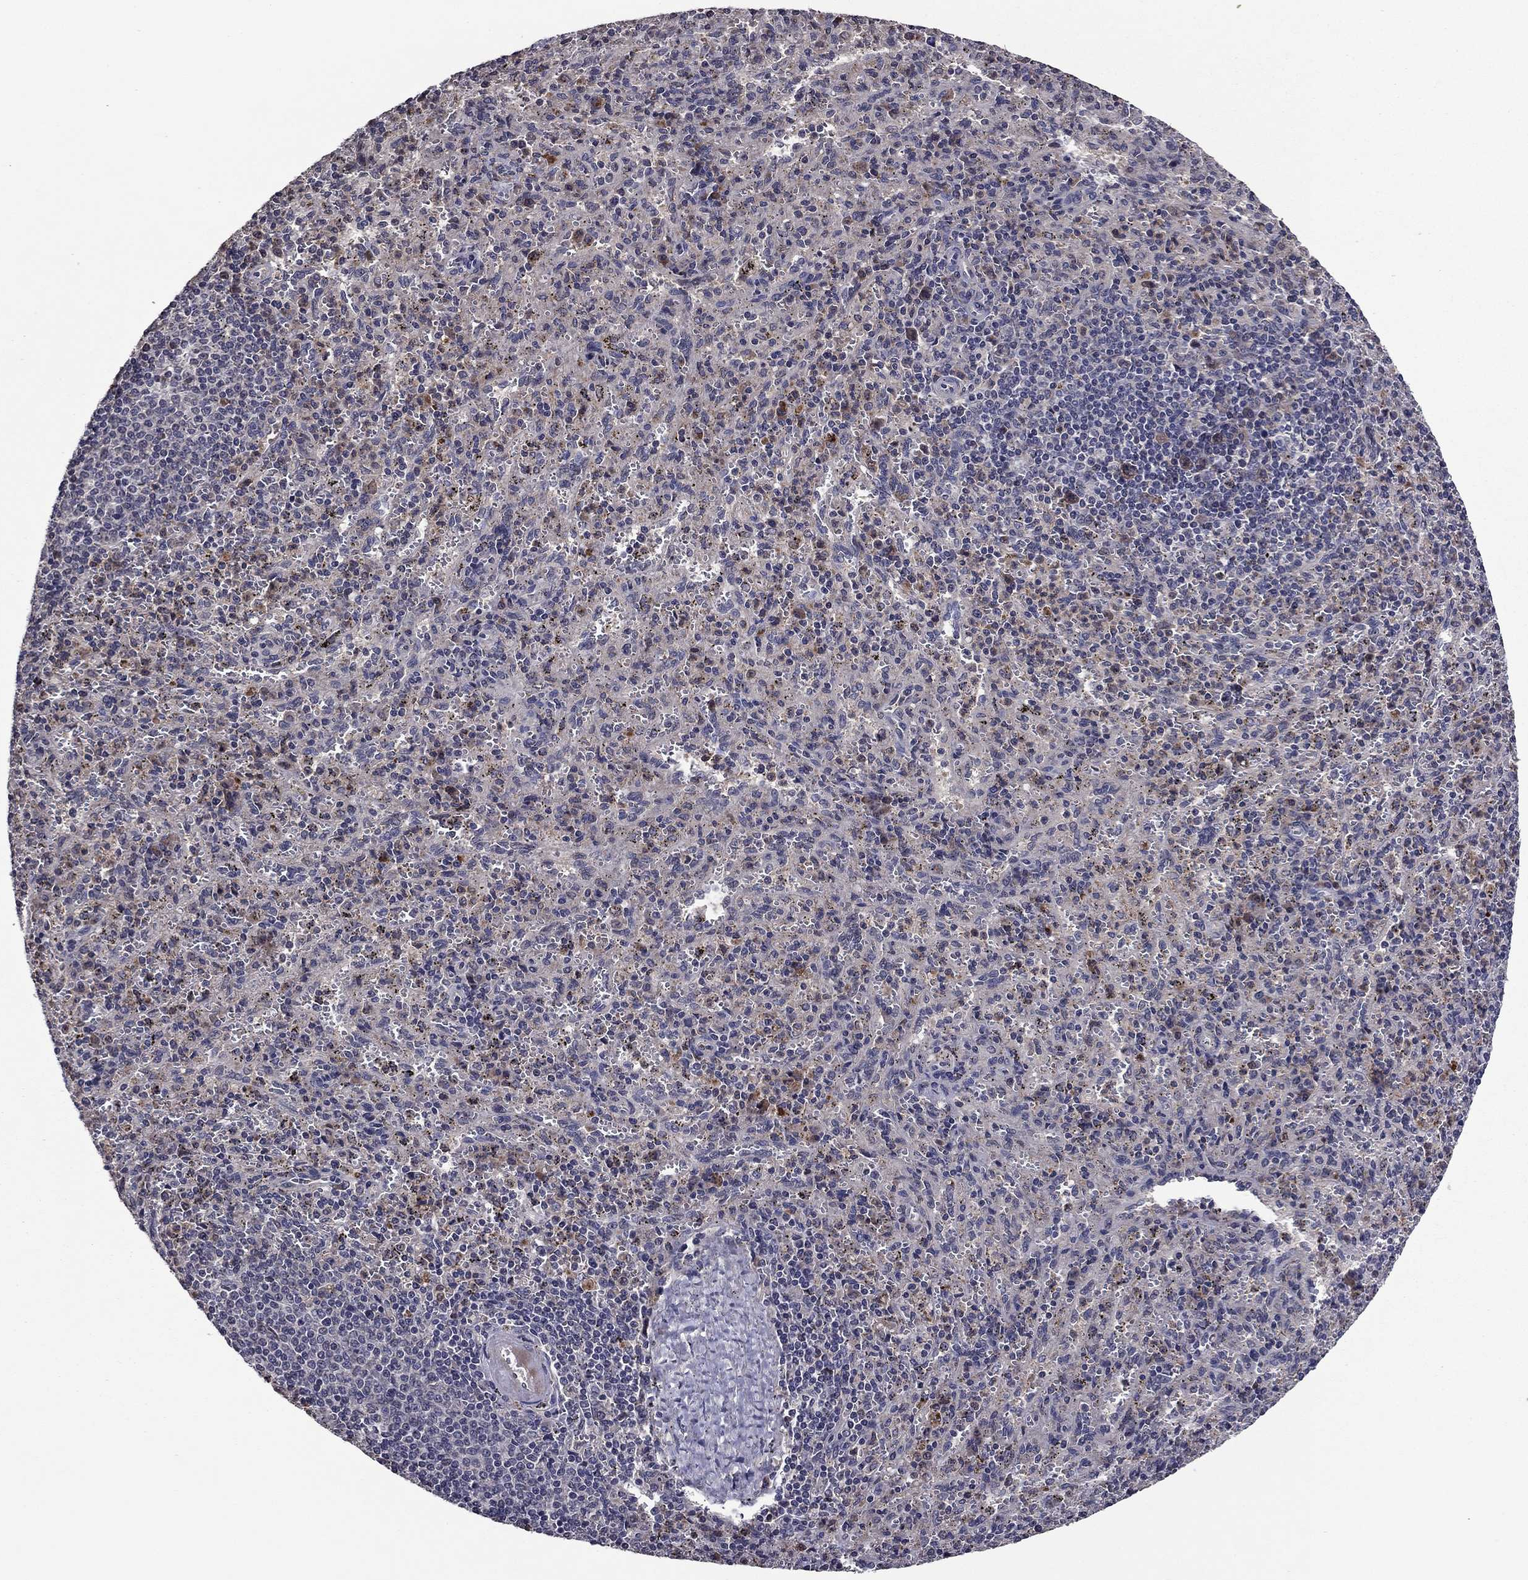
{"staining": {"intensity": "moderate", "quantity": "<25%", "location": "cytoplasmic/membranous"}, "tissue": "spleen", "cell_type": "Cells in red pulp", "image_type": "normal", "snomed": [{"axis": "morphology", "description": "Normal tissue, NOS"}, {"axis": "topography", "description": "Spleen"}], "caption": "A brown stain shows moderate cytoplasmic/membranous staining of a protein in cells in red pulp of normal human spleen. Immunohistochemistry stains the protein of interest in brown and the nuclei are stained blue.", "gene": "PROS1", "patient": {"sex": "male", "age": 57}}